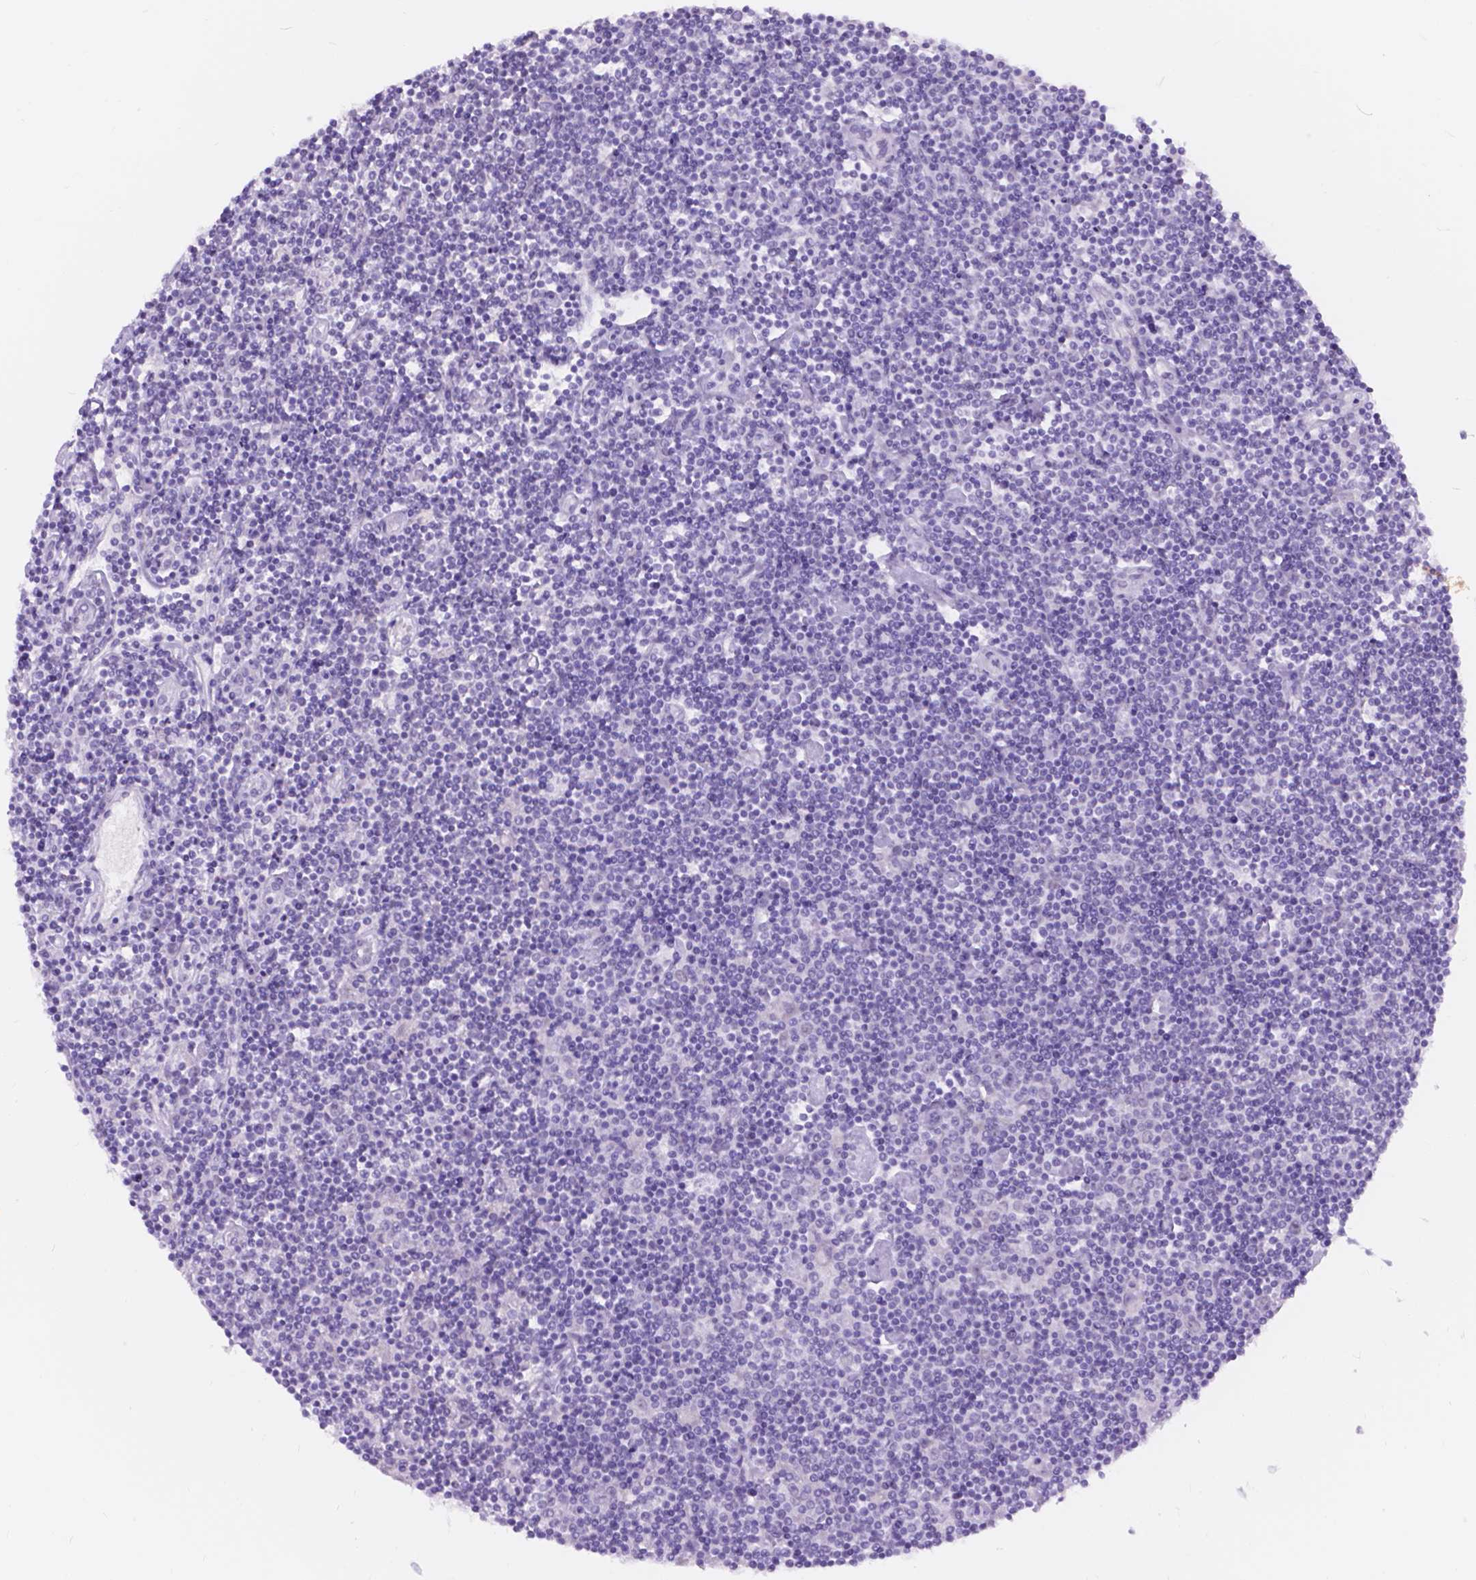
{"staining": {"intensity": "negative", "quantity": "none", "location": "none"}, "tissue": "lymphoma", "cell_type": "Tumor cells", "image_type": "cancer", "snomed": [{"axis": "morphology", "description": "Hodgkin's disease, NOS"}, {"axis": "topography", "description": "Lymph node"}], "caption": "Immunohistochemistry (IHC) of lymphoma exhibits no staining in tumor cells. (IHC, brightfield microscopy, high magnification).", "gene": "DCC", "patient": {"sex": "male", "age": 40}}